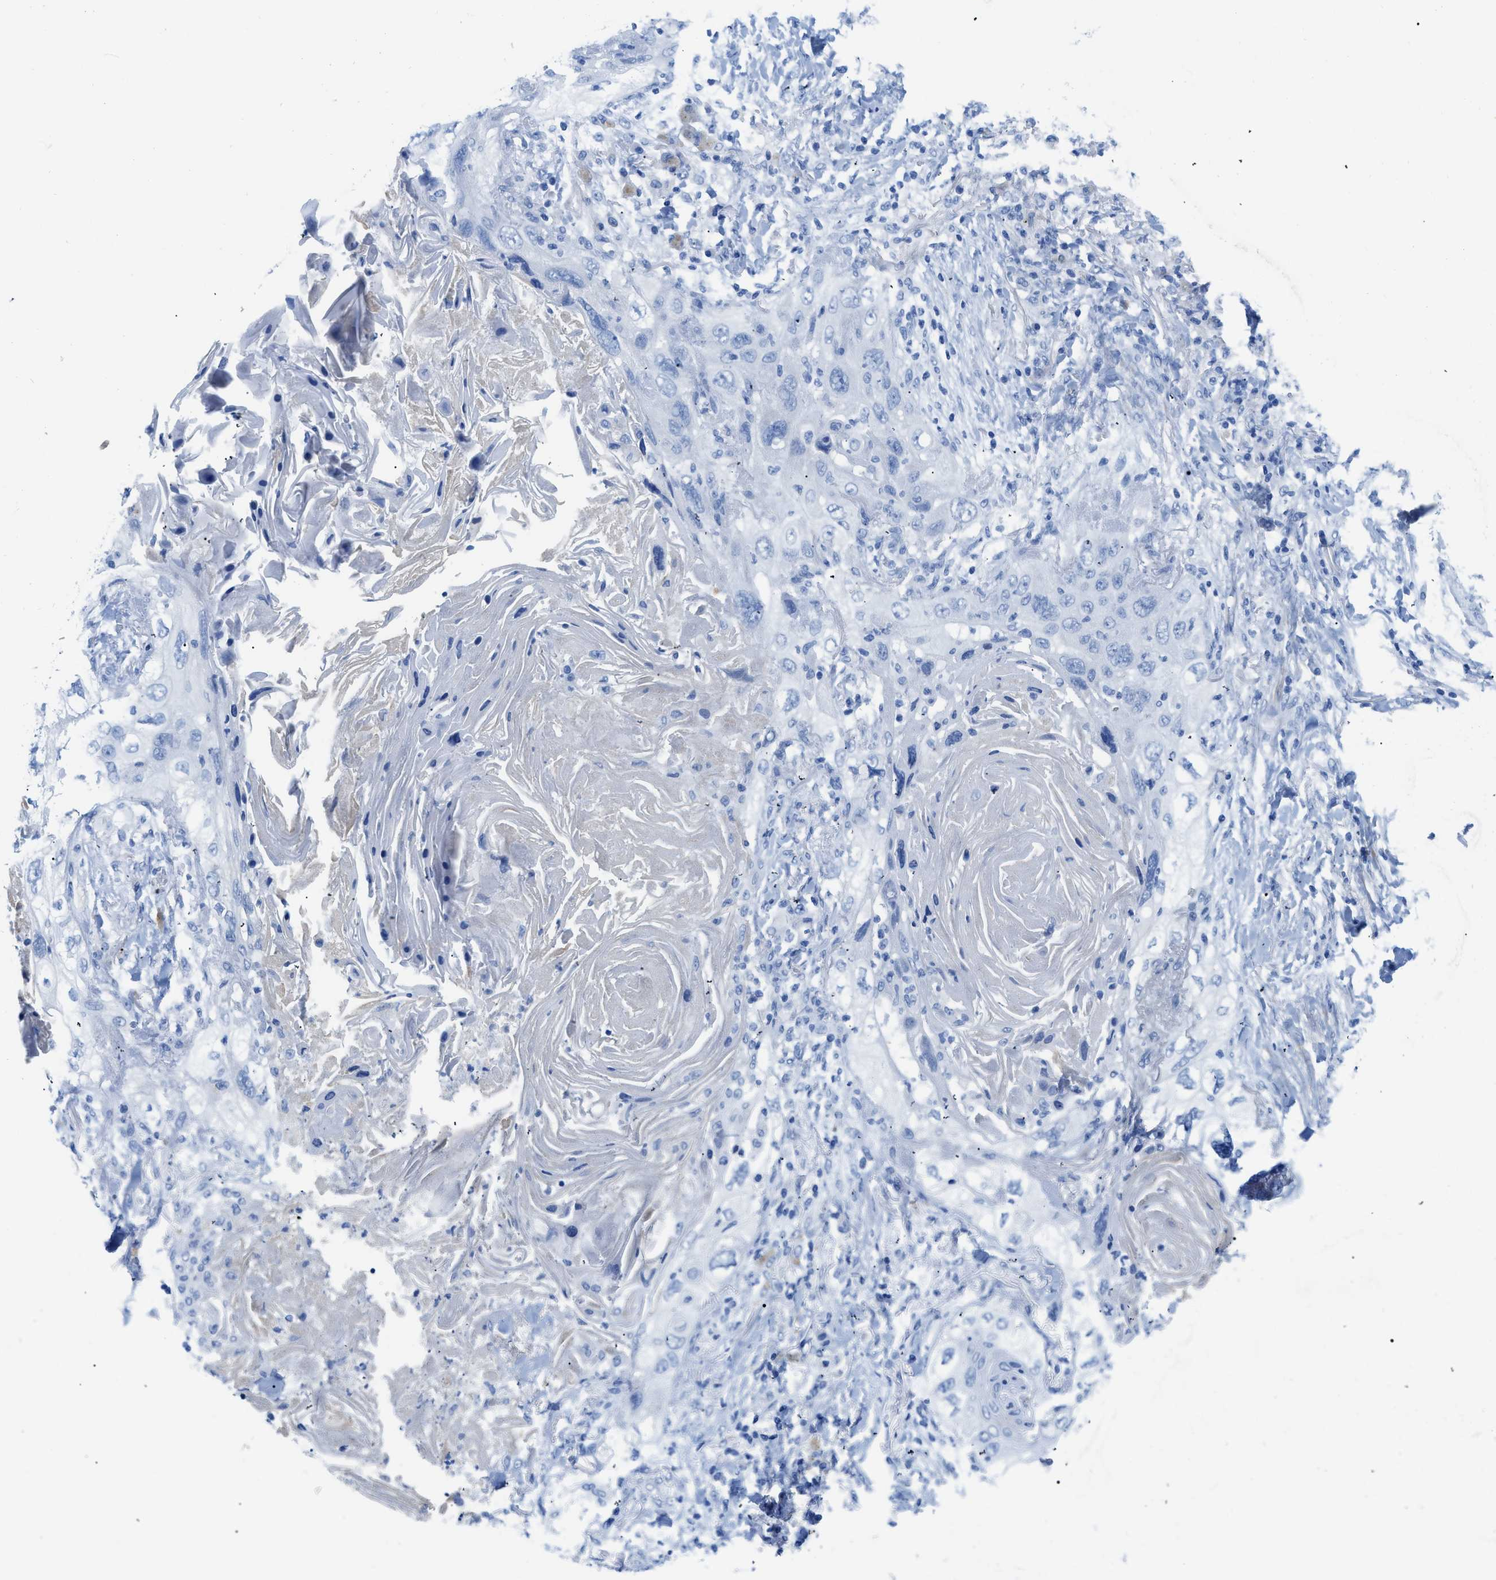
{"staining": {"intensity": "negative", "quantity": "none", "location": "none"}, "tissue": "lung cancer", "cell_type": "Tumor cells", "image_type": "cancer", "snomed": [{"axis": "morphology", "description": "Squamous cell carcinoma, NOS"}, {"axis": "topography", "description": "Lung"}], "caption": "IHC micrograph of neoplastic tissue: lung cancer stained with DAB (3,3'-diaminobenzidine) reveals no significant protein expression in tumor cells.", "gene": "COL3A1", "patient": {"sex": "female", "age": 67}}